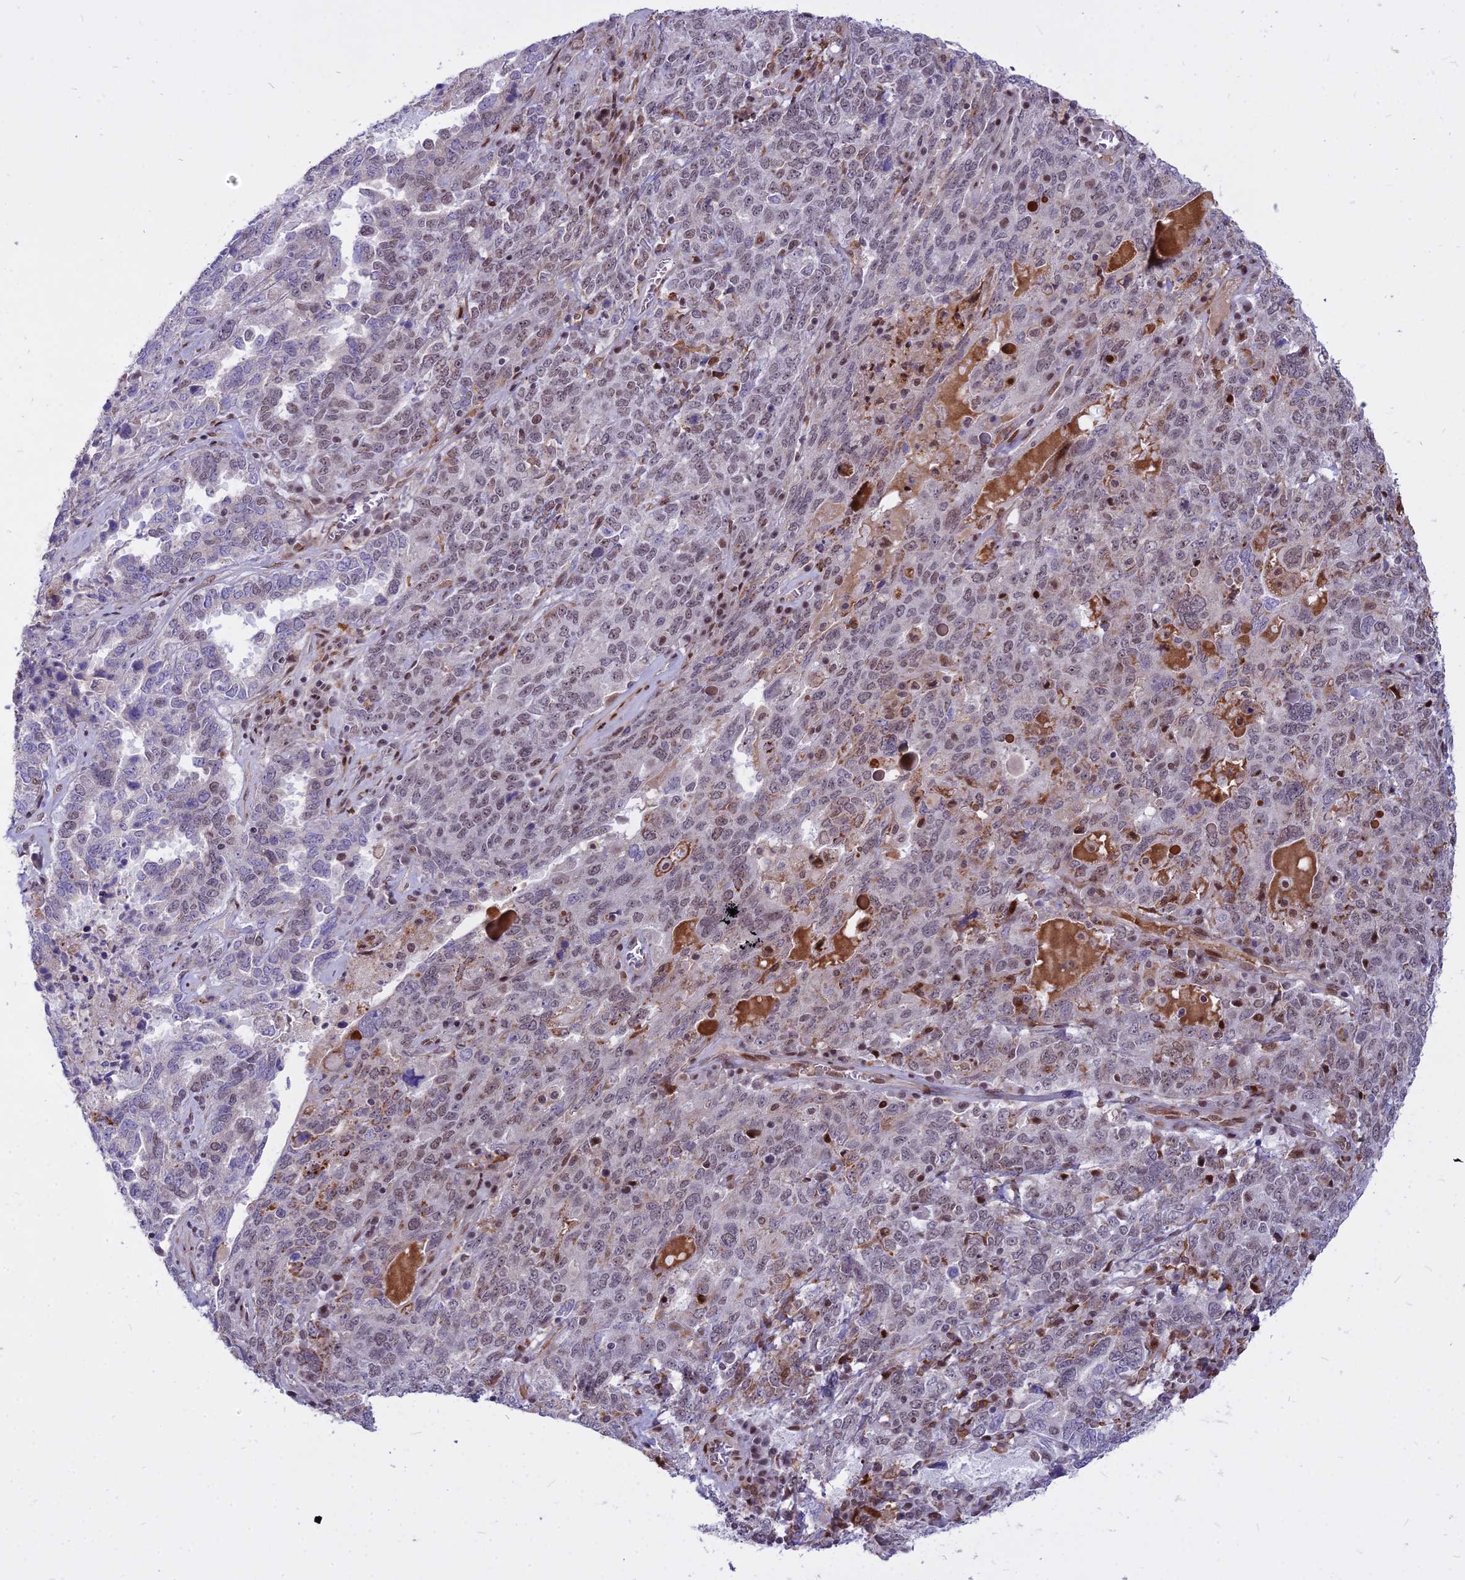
{"staining": {"intensity": "weak", "quantity": "<25%", "location": "nuclear"}, "tissue": "ovarian cancer", "cell_type": "Tumor cells", "image_type": "cancer", "snomed": [{"axis": "morphology", "description": "Carcinoma, endometroid"}, {"axis": "topography", "description": "Ovary"}], "caption": "The histopathology image displays no staining of tumor cells in endometroid carcinoma (ovarian). (Stains: DAB immunohistochemistry with hematoxylin counter stain, Microscopy: brightfield microscopy at high magnification).", "gene": "ALG10", "patient": {"sex": "female", "age": 62}}